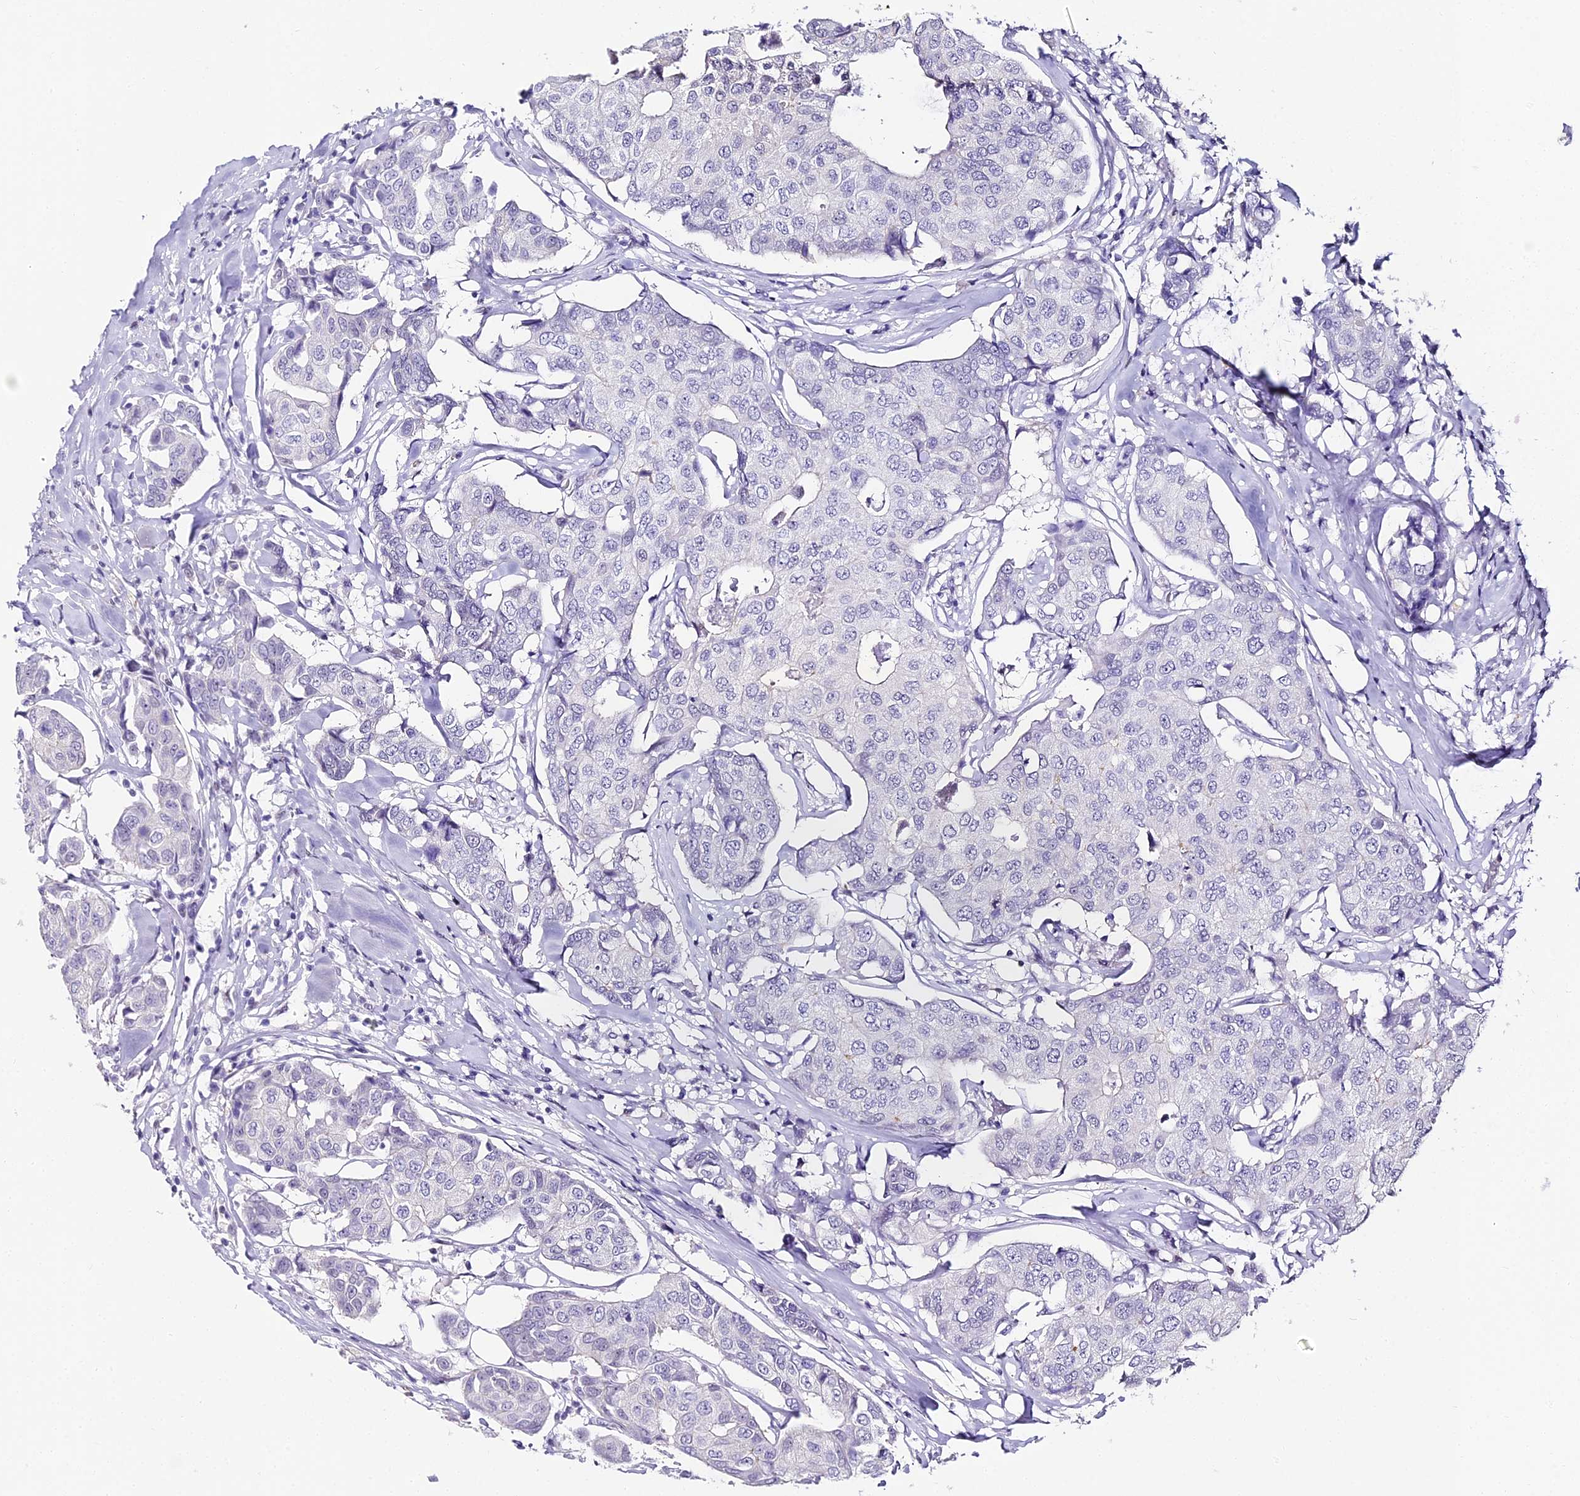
{"staining": {"intensity": "negative", "quantity": "none", "location": "none"}, "tissue": "breast cancer", "cell_type": "Tumor cells", "image_type": "cancer", "snomed": [{"axis": "morphology", "description": "Duct carcinoma"}, {"axis": "topography", "description": "Breast"}], "caption": "A photomicrograph of human breast cancer (intraductal carcinoma) is negative for staining in tumor cells.", "gene": "ABHD14A-ACY1", "patient": {"sex": "female", "age": 80}}